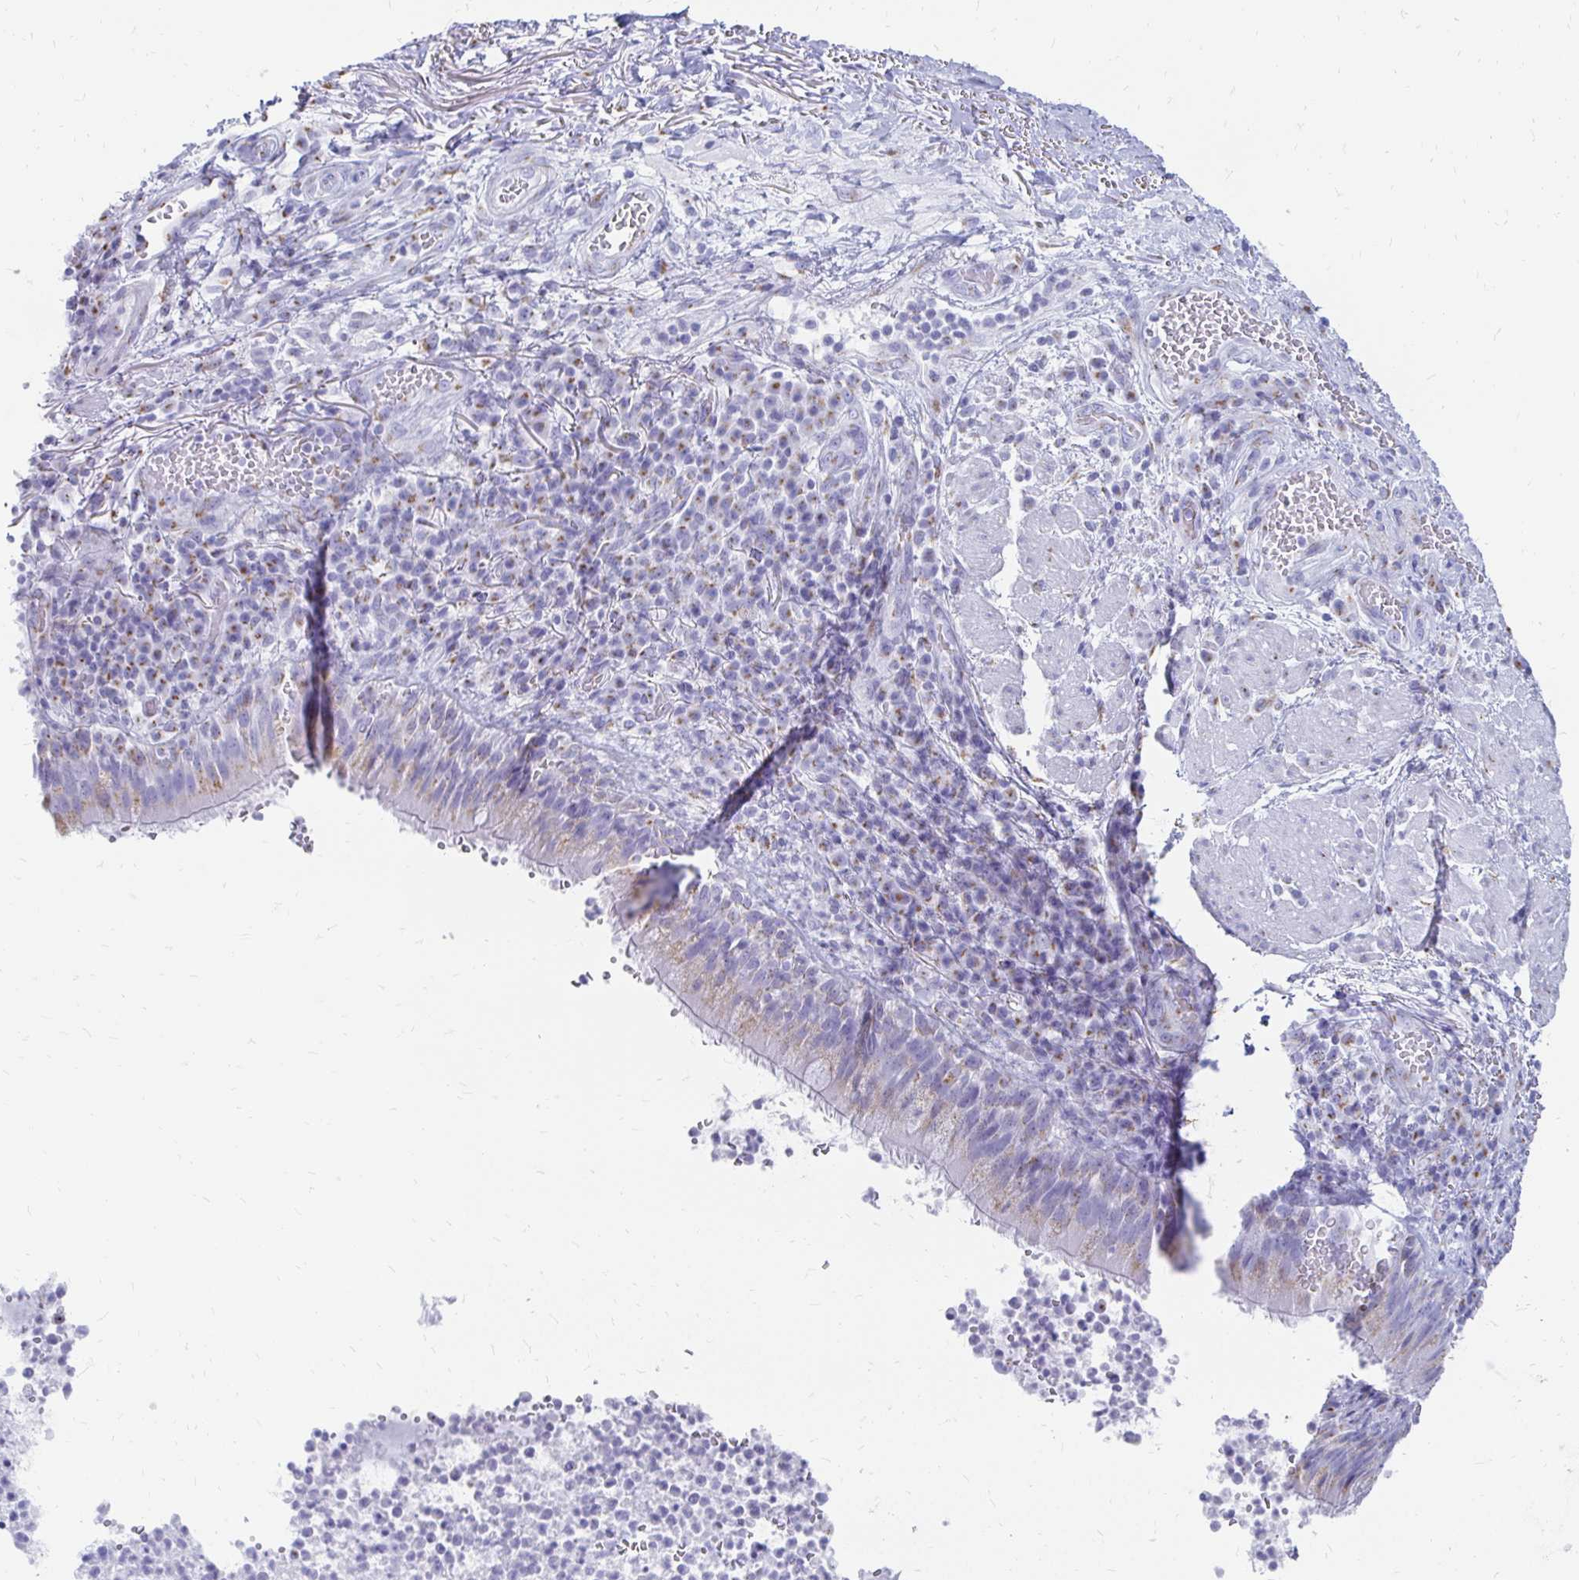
{"staining": {"intensity": "weak", "quantity": "25%-75%", "location": "cytoplasmic/membranous"}, "tissue": "bronchus", "cell_type": "Respiratory epithelial cells", "image_type": "normal", "snomed": [{"axis": "morphology", "description": "Normal tissue, NOS"}, {"axis": "topography", "description": "Lymph node"}, {"axis": "topography", "description": "Bronchus"}], "caption": "This micrograph reveals unremarkable bronchus stained with IHC to label a protein in brown. The cytoplasmic/membranous of respiratory epithelial cells show weak positivity for the protein. Nuclei are counter-stained blue.", "gene": "PAGE4", "patient": {"sex": "male", "age": 56}}